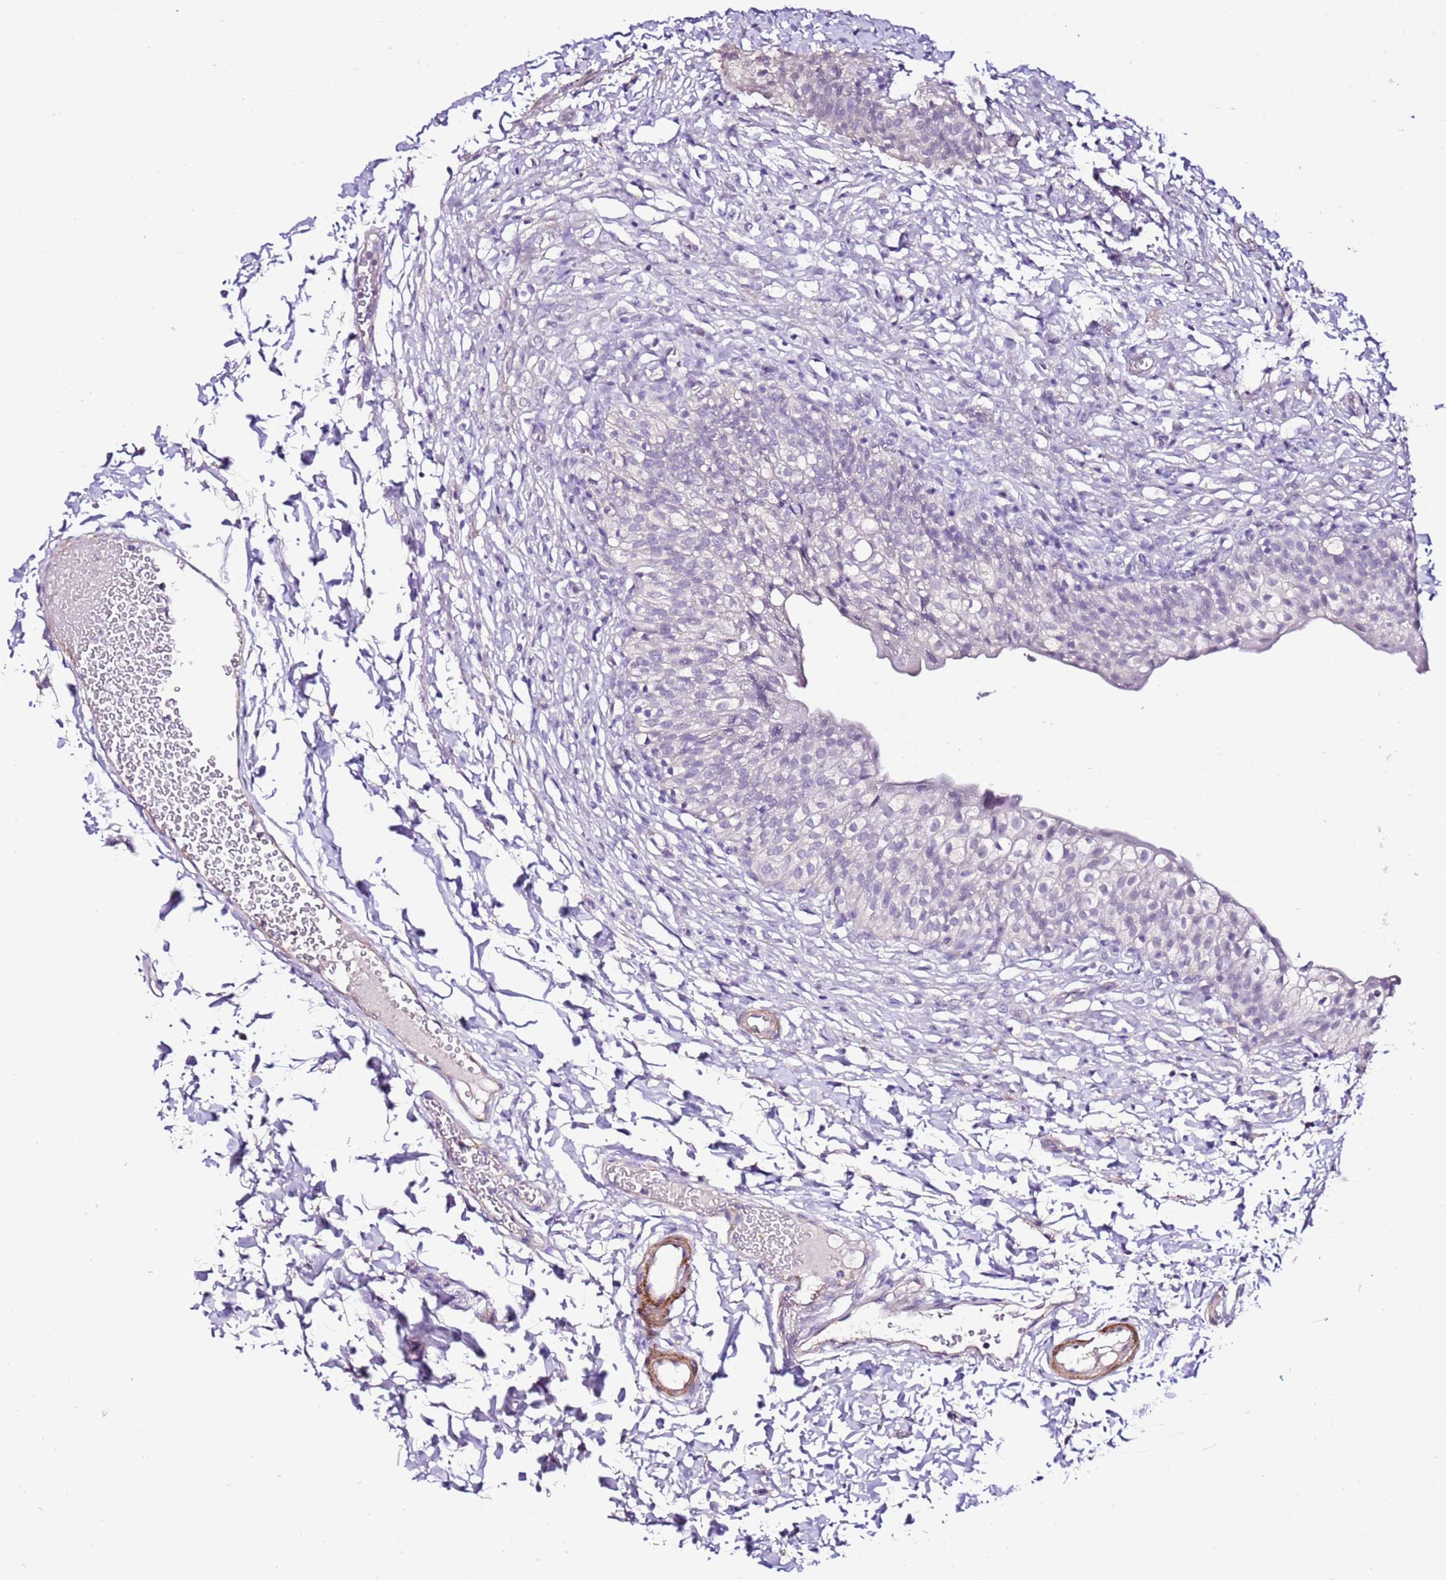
{"staining": {"intensity": "negative", "quantity": "none", "location": "none"}, "tissue": "urinary bladder", "cell_type": "Urothelial cells", "image_type": "normal", "snomed": [{"axis": "morphology", "description": "Normal tissue, NOS"}, {"axis": "topography", "description": "Urinary bladder"}], "caption": "Photomicrograph shows no significant protein staining in urothelial cells of benign urinary bladder. Nuclei are stained in blue.", "gene": "ART5", "patient": {"sex": "male", "age": 55}}